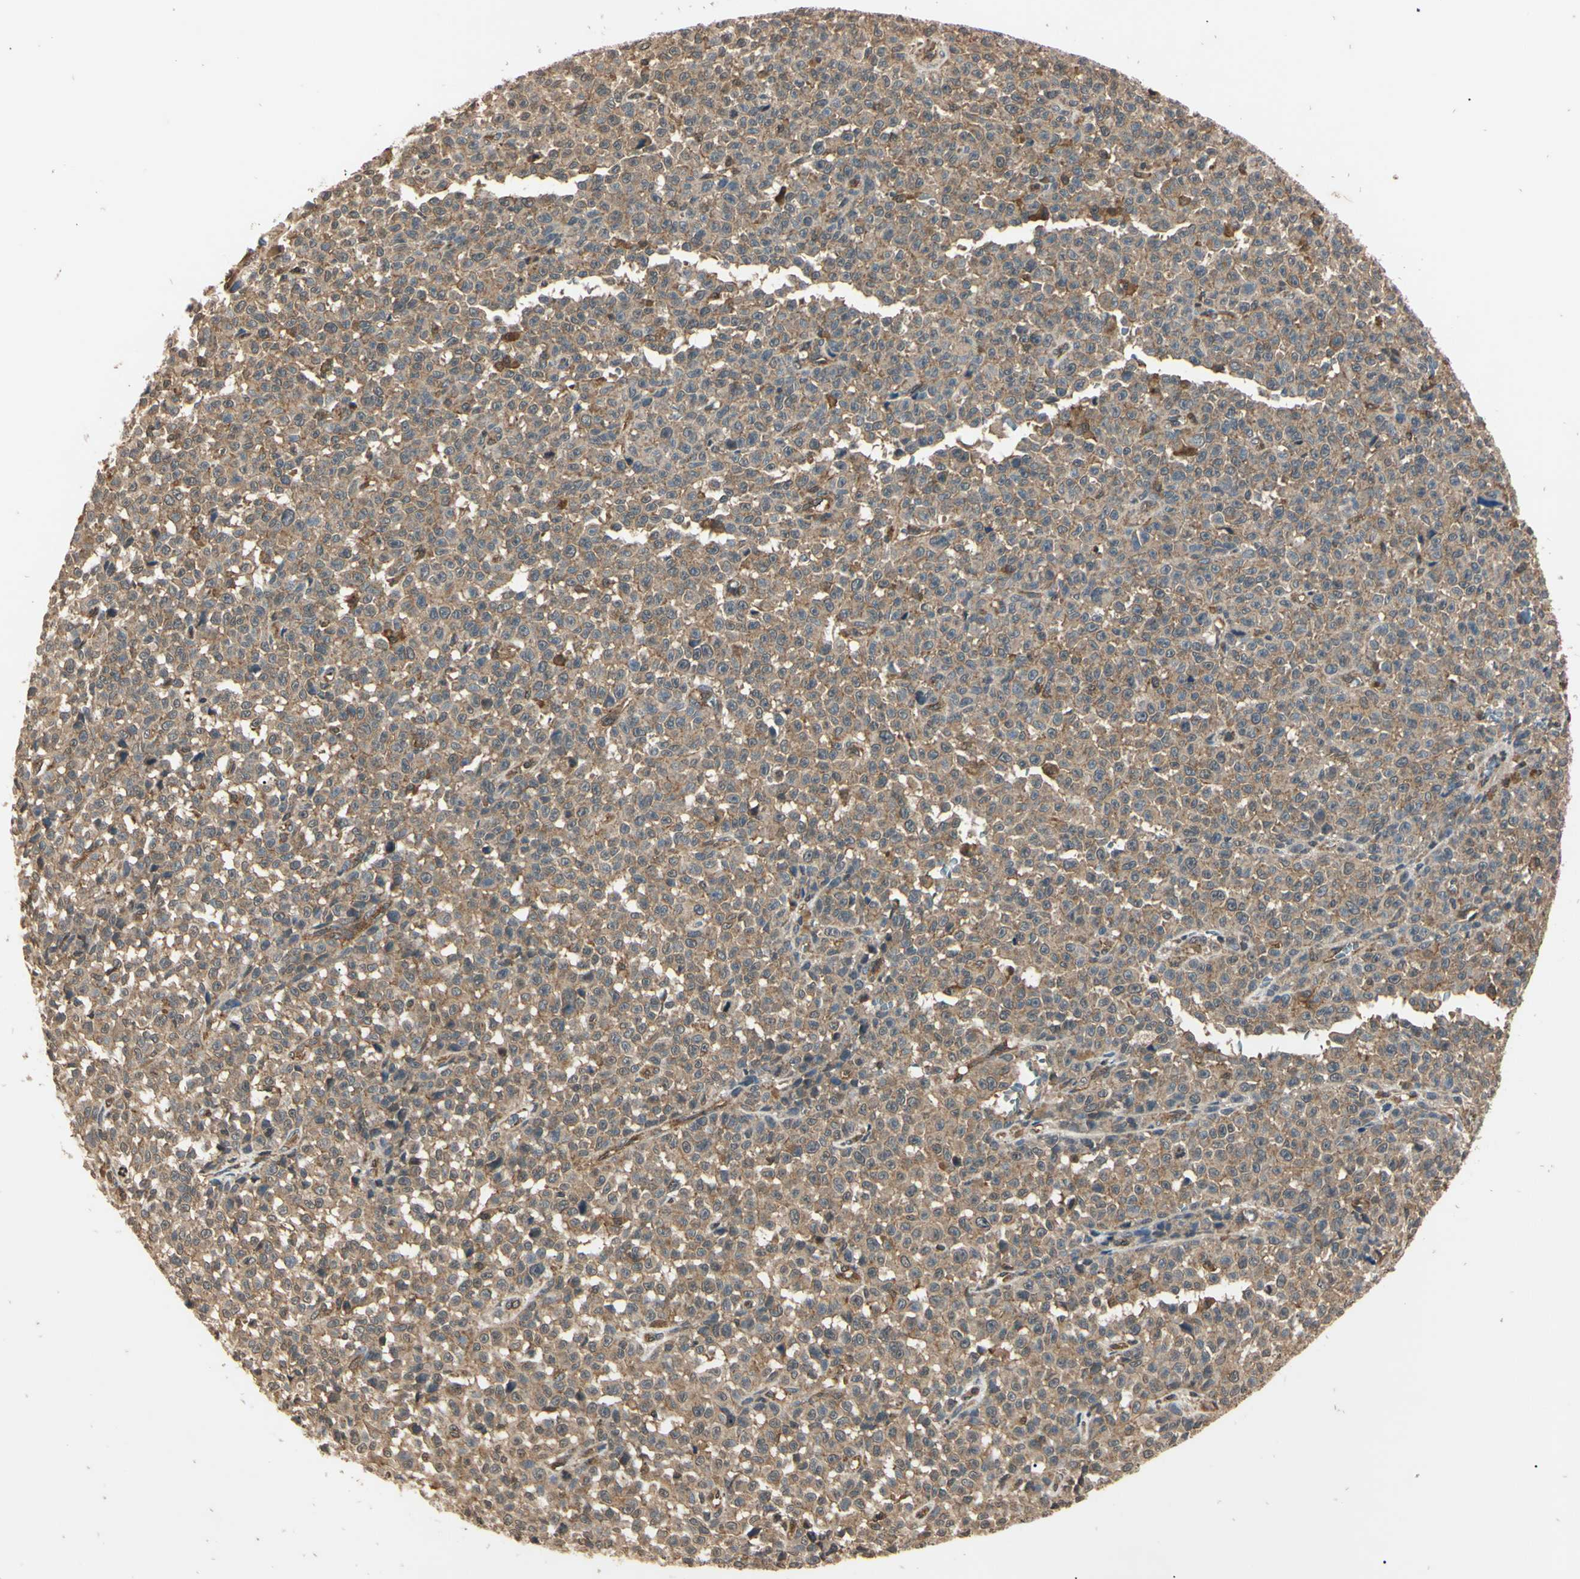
{"staining": {"intensity": "moderate", "quantity": "25%-75%", "location": "cytoplasmic/membranous"}, "tissue": "melanoma", "cell_type": "Tumor cells", "image_type": "cancer", "snomed": [{"axis": "morphology", "description": "Malignant melanoma, NOS"}, {"axis": "topography", "description": "Skin"}], "caption": "This photomicrograph exhibits IHC staining of melanoma, with medium moderate cytoplasmic/membranous positivity in approximately 25%-75% of tumor cells.", "gene": "EPN1", "patient": {"sex": "female", "age": 82}}